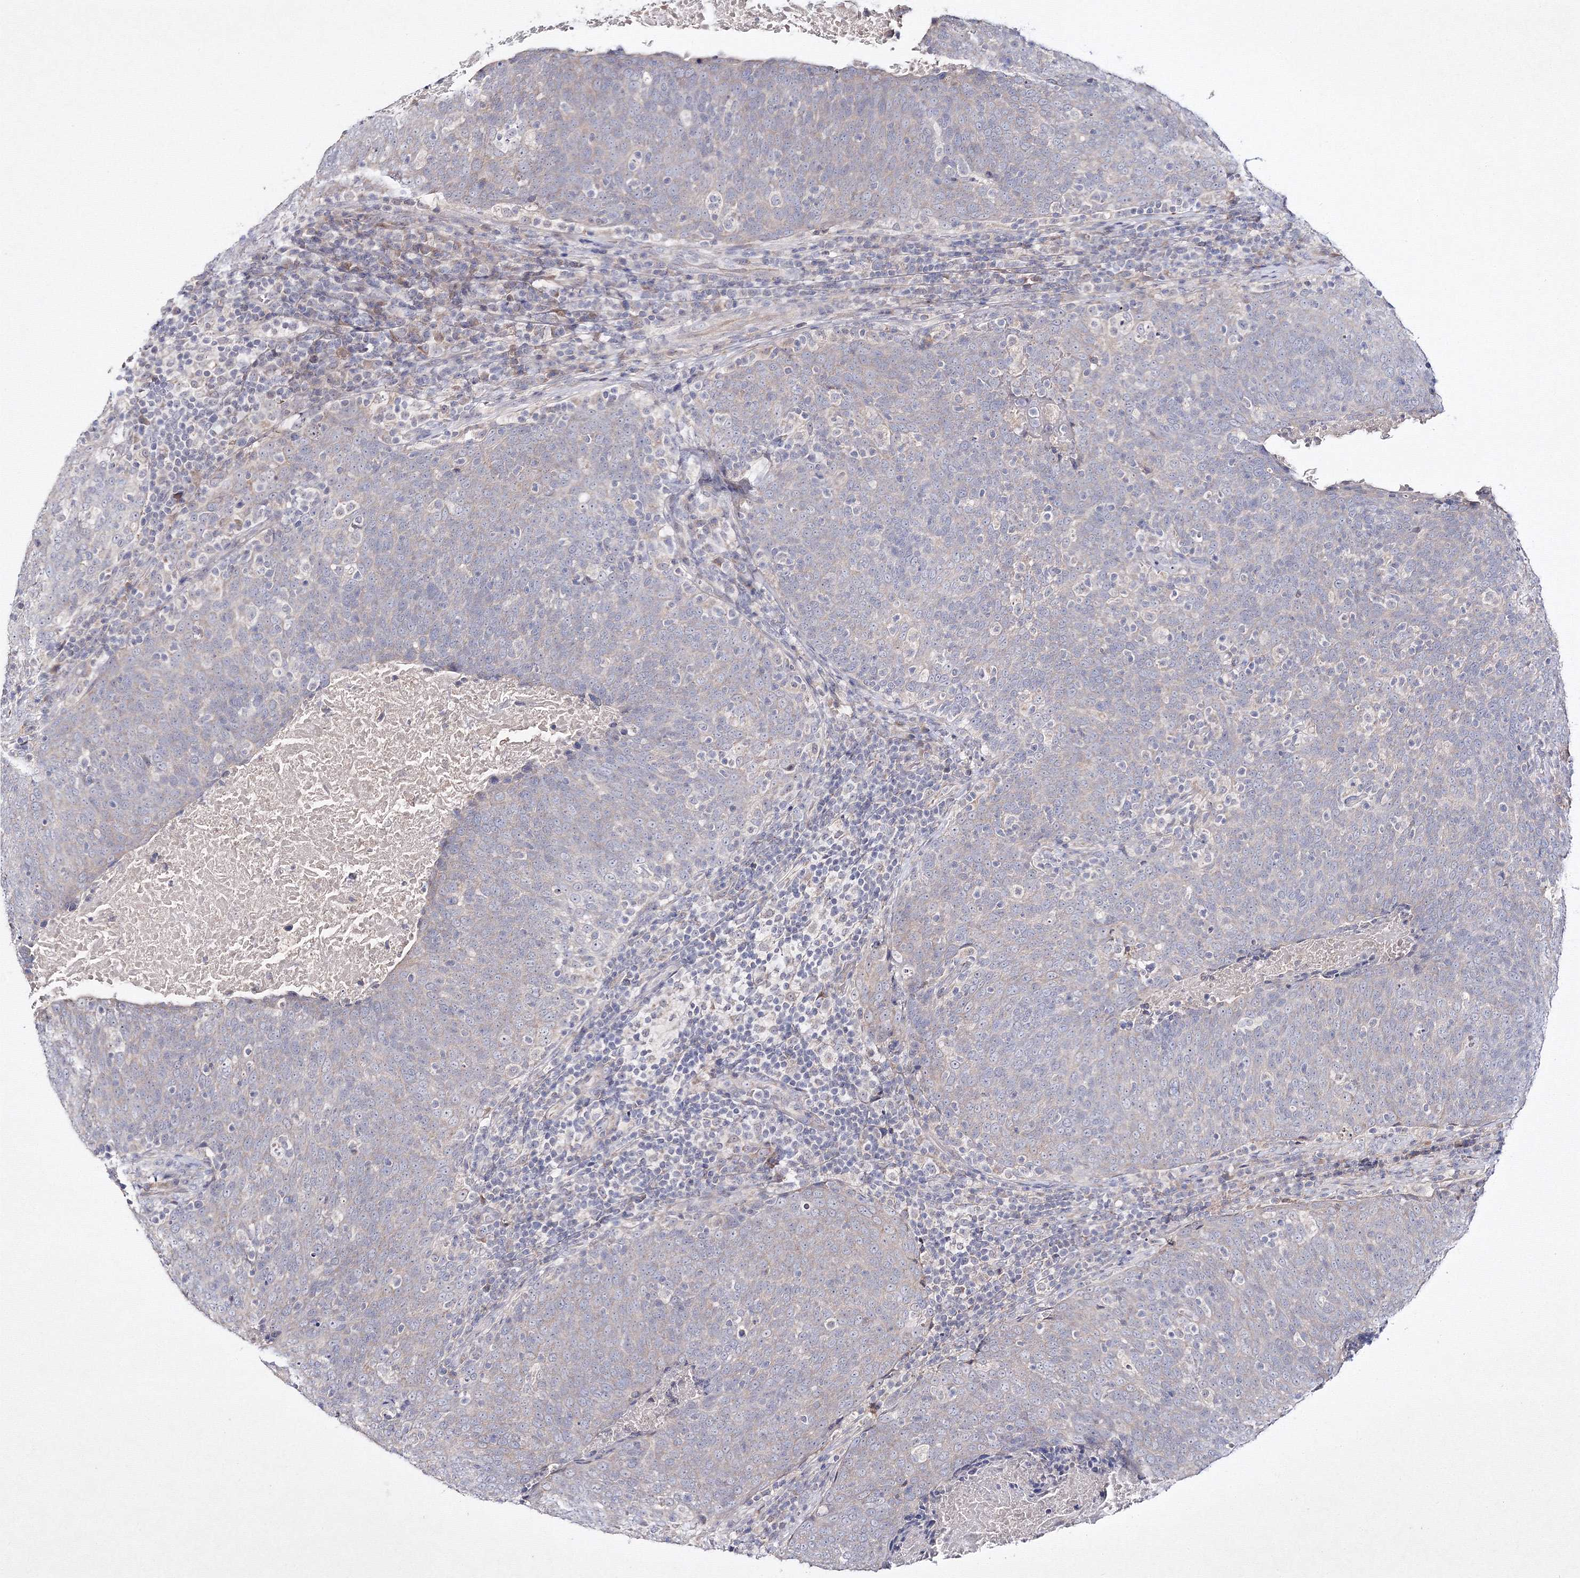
{"staining": {"intensity": "negative", "quantity": "none", "location": "none"}, "tissue": "head and neck cancer", "cell_type": "Tumor cells", "image_type": "cancer", "snomed": [{"axis": "morphology", "description": "Squamous cell carcinoma, NOS"}, {"axis": "morphology", "description": "Squamous cell carcinoma, metastatic, NOS"}, {"axis": "topography", "description": "Lymph node"}, {"axis": "topography", "description": "Head-Neck"}], "caption": "High magnification brightfield microscopy of head and neck cancer (squamous cell carcinoma) stained with DAB (3,3'-diaminobenzidine) (brown) and counterstained with hematoxylin (blue): tumor cells show no significant positivity.", "gene": "NEU4", "patient": {"sex": "male", "age": 62}}